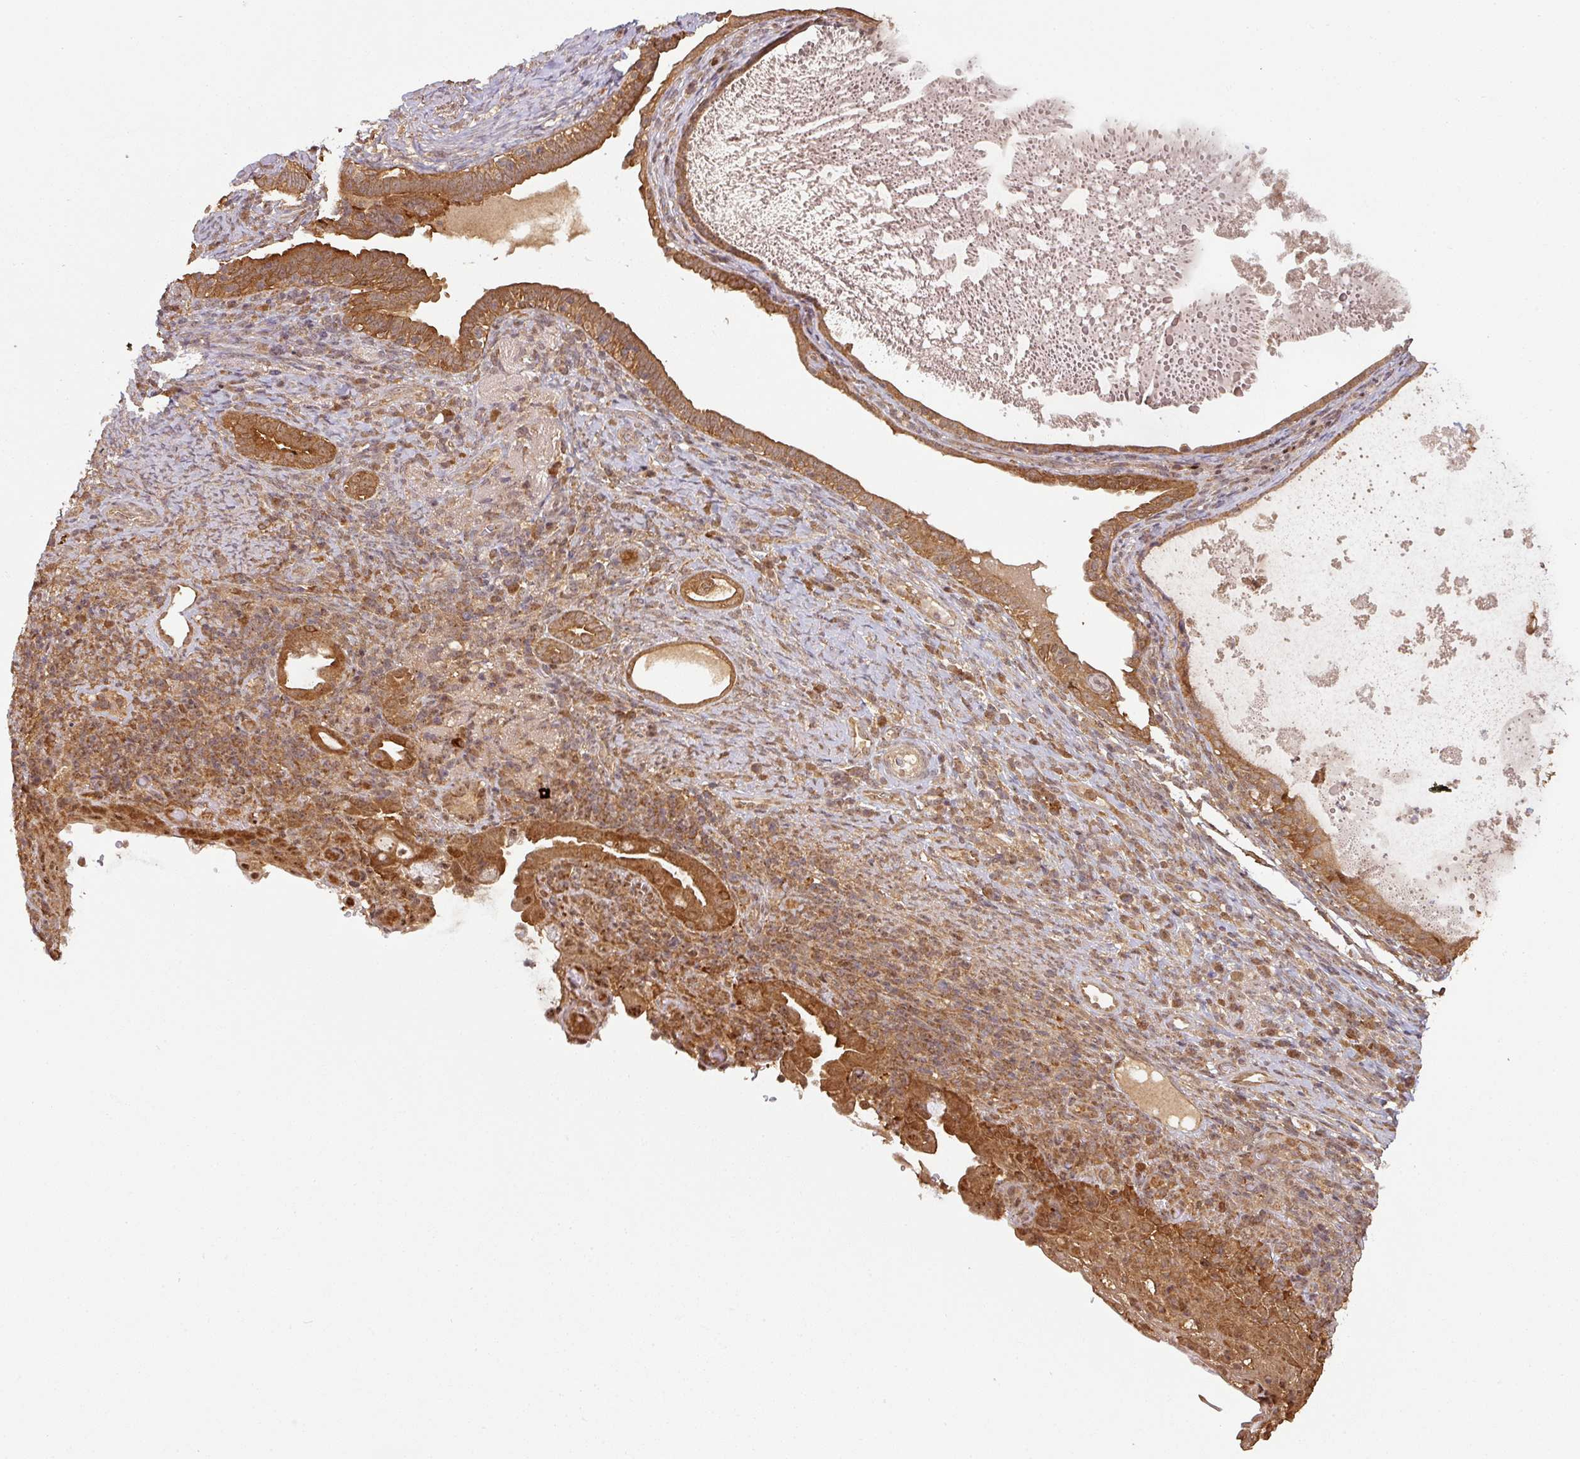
{"staining": {"intensity": "strong", "quantity": ">75%", "location": "cytoplasmic/membranous"}, "tissue": "cervical cancer", "cell_type": "Tumor cells", "image_type": "cancer", "snomed": [{"axis": "morphology", "description": "Squamous cell carcinoma, NOS"}, {"axis": "topography", "description": "Cervix"}], "caption": "IHC photomicrograph of neoplastic tissue: human cervical cancer (squamous cell carcinoma) stained using immunohistochemistry (IHC) displays high levels of strong protein expression localized specifically in the cytoplasmic/membranous of tumor cells, appearing as a cytoplasmic/membranous brown color.", "gene": "ZNF322", "patient": {"sex": "female", "age": 52}}